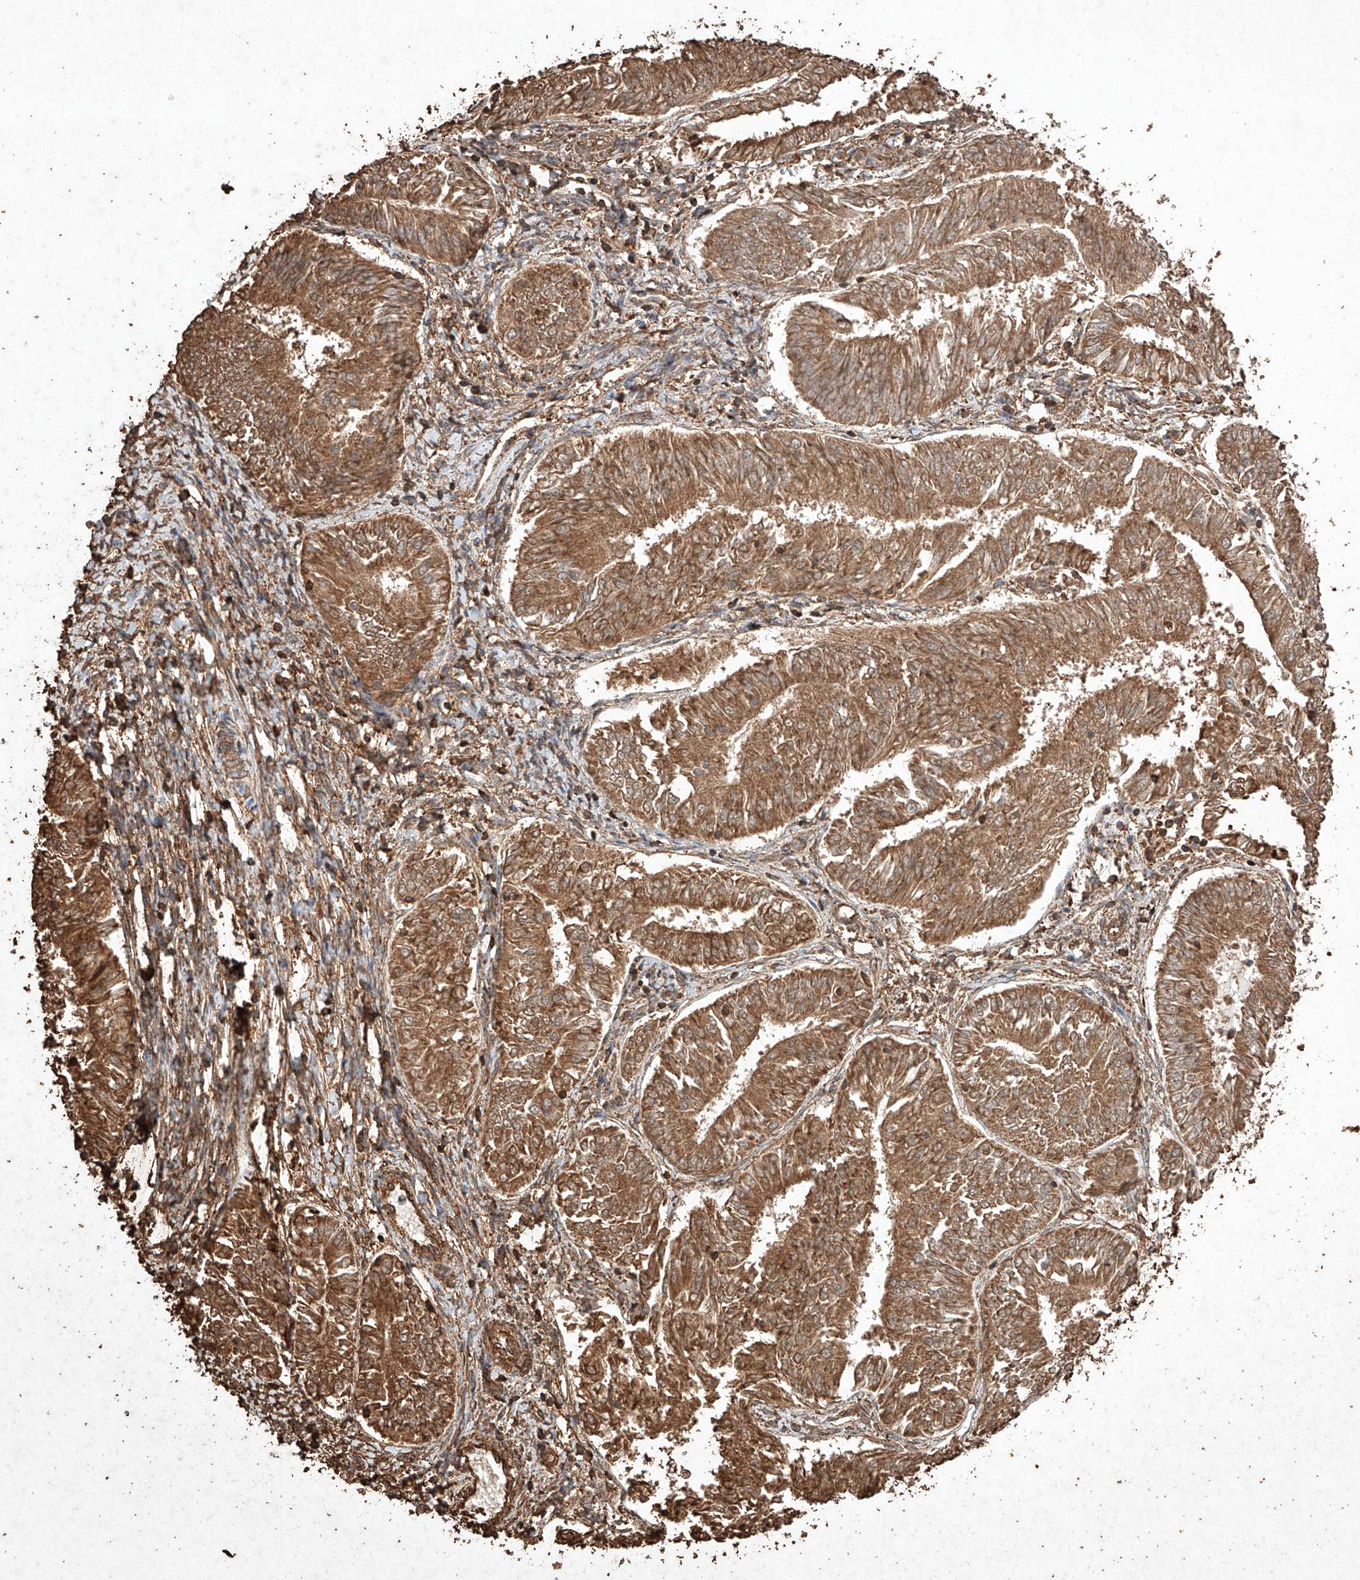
{"staining": {"intensity": "moderate", "quantity": ">75%", "location": "cytoplasmic/membranous"}, "tissue": "endometrial cancer", "cell_type": "Tumor cells", "image_type": "cancer", "snomed": [{"axis": "morphology", "description": "Adenocarcinoma, NOS"}, {"axis": "topography", "description": "Endometrium"}], "caption": "Endometrial adenocarcinoma stained with DAB (3,3'-diaminobenzidine) IHC exhibits medium levels of moderate cytoplasmic/membranous expression in approximately >75% of tumor cells. (Stains: DAB (3,3'-diaminobenzidine) in brown, nuclei in blue, Microscopy: brightfield microscopy at high magnification).", "gene": "M6PR", "patient": {"sex": "female", "age": 58}}